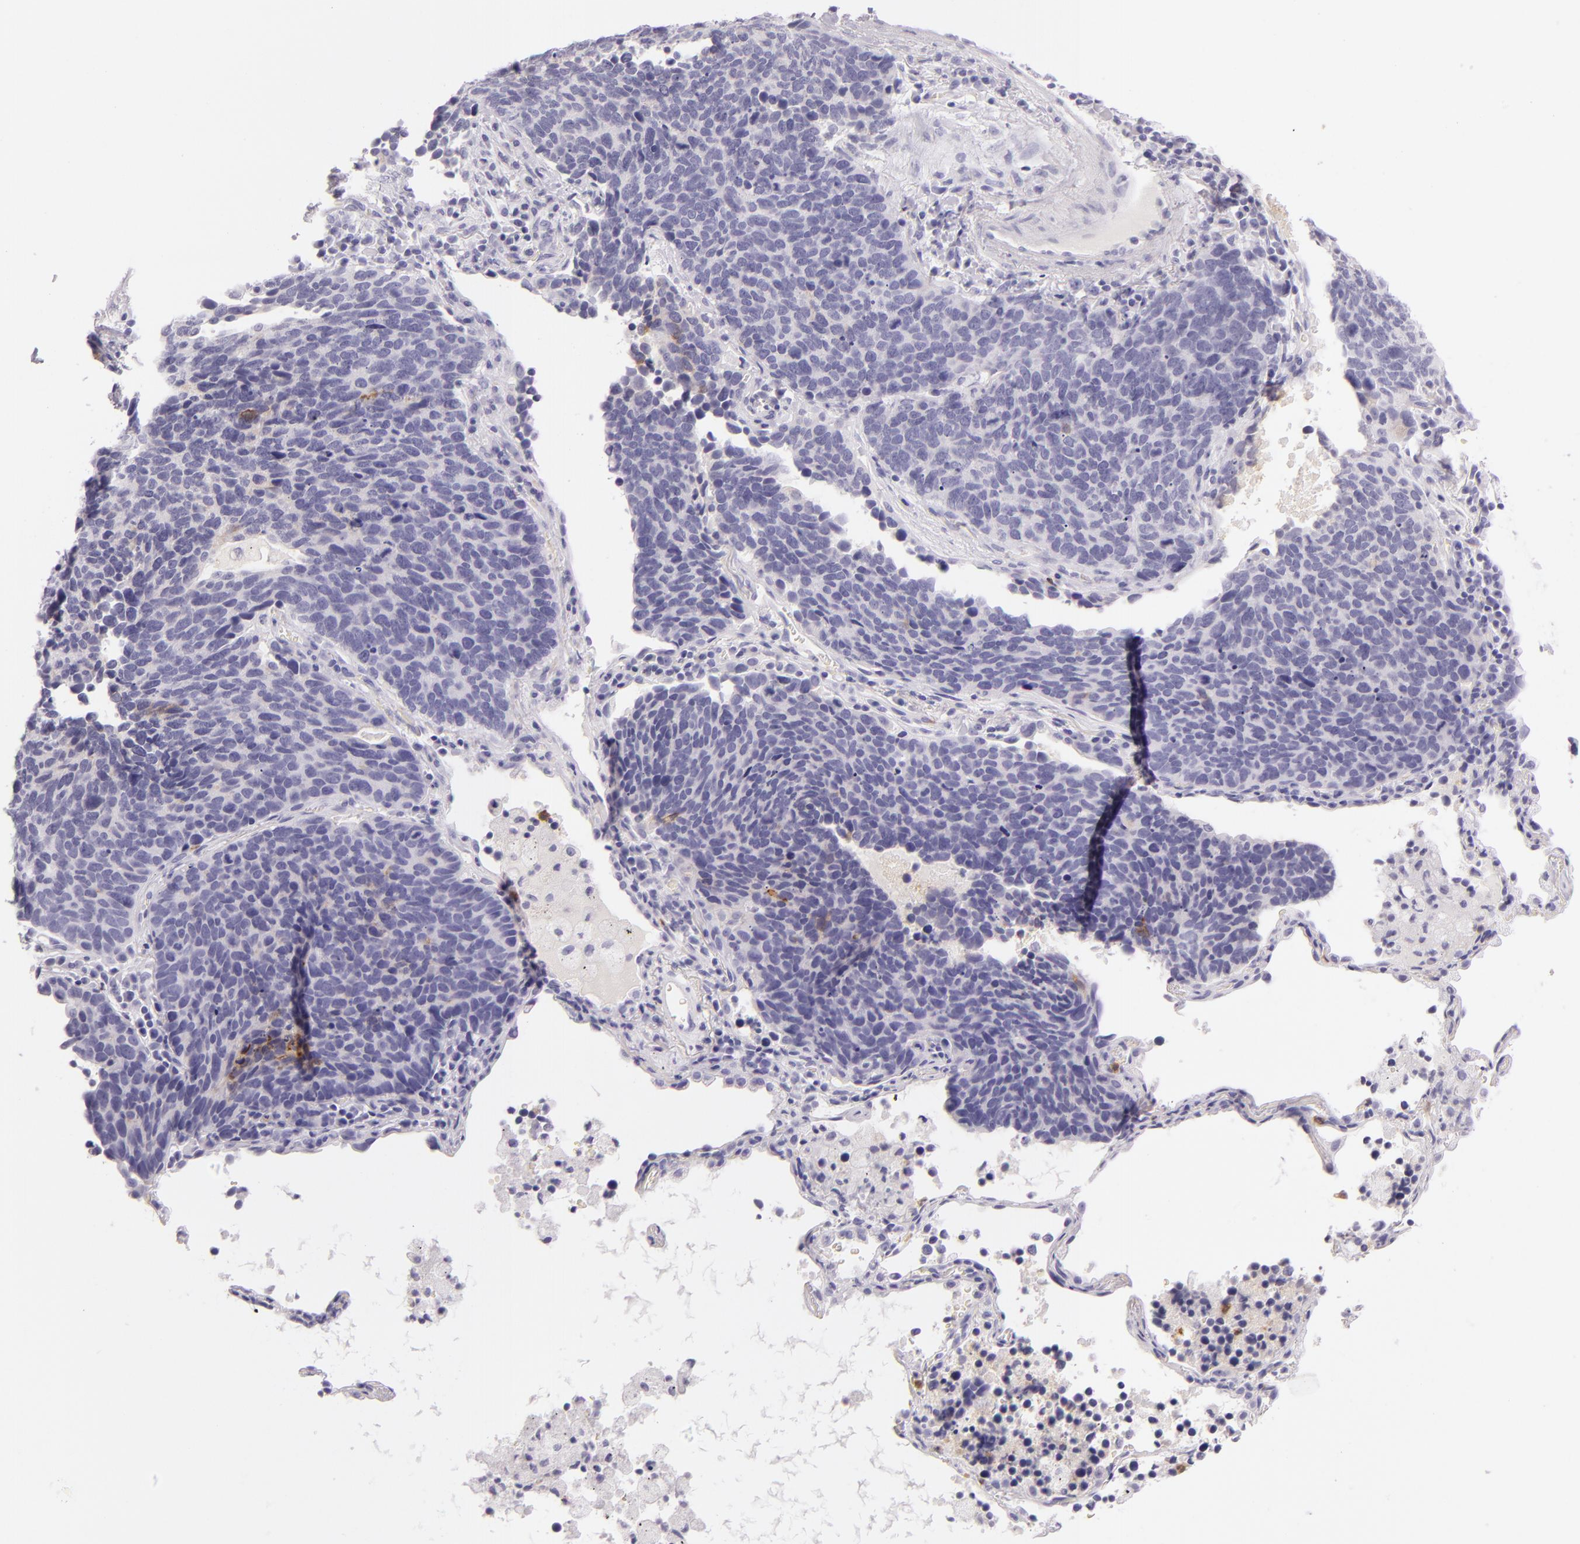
{"staining": {"intensity": "negative", "quantity": "none", "location": "none"}, "tissue": "lung cancer", "cell_type": "Tumor cells", "image_type": "cancer", "snomed": [{"axis": "morphology", "description": "Neoplasm, malignant, NOS"}, {"axis": "topography", "description": "Lung"}], "caption": "Tumor cells show no significant expression in lung cancer (malignant neoplasm). Nuclei are stained in blue.", "gene": "CEACAM1", "patient": {"sex": "female", "age": 75}}